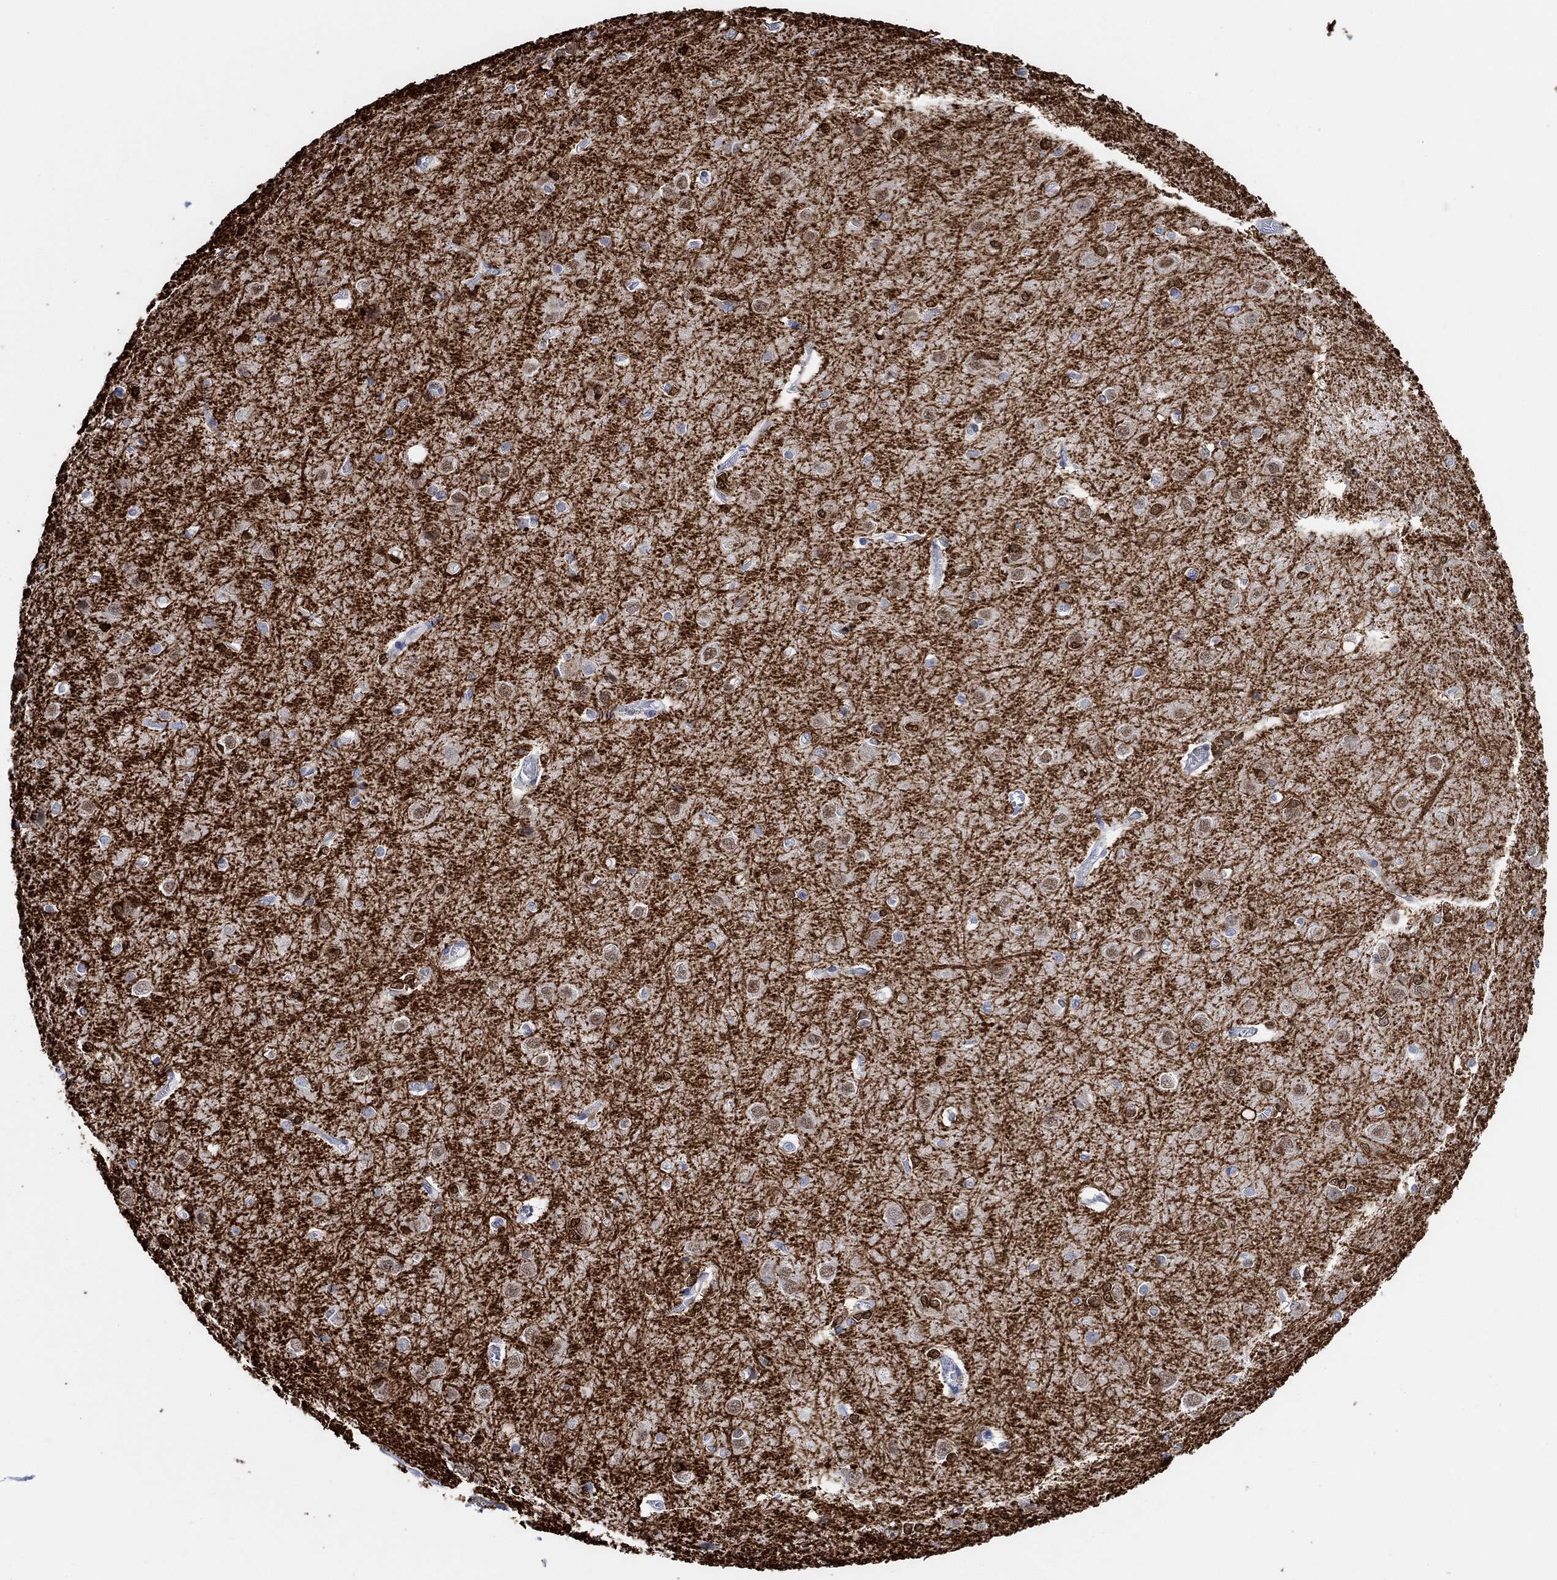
{"staining": {"intensity": "negative", "quantity": "none", "location": "none"}, "tissue": "cerebral cortex", "cell_type": "Endothelial cells", "image_type": "normal", "snomed": [{"axis": "morphology", "description": "Normal tissue, NOS"}, {"axis": "topography", "description": "Cerebral cortex"}], "caption": "Cerebral cortex was stained to show a protein in brown. There is no significant staining in endothelial cells. Brightfield microscopy of IHC stained with DAB (3,3'-diaminobenzidine) (brown) and hematoxylin (blue), captured at high magnification.", "gene": "RIMS1", "patient": {"sex": "male", "age": 37}}